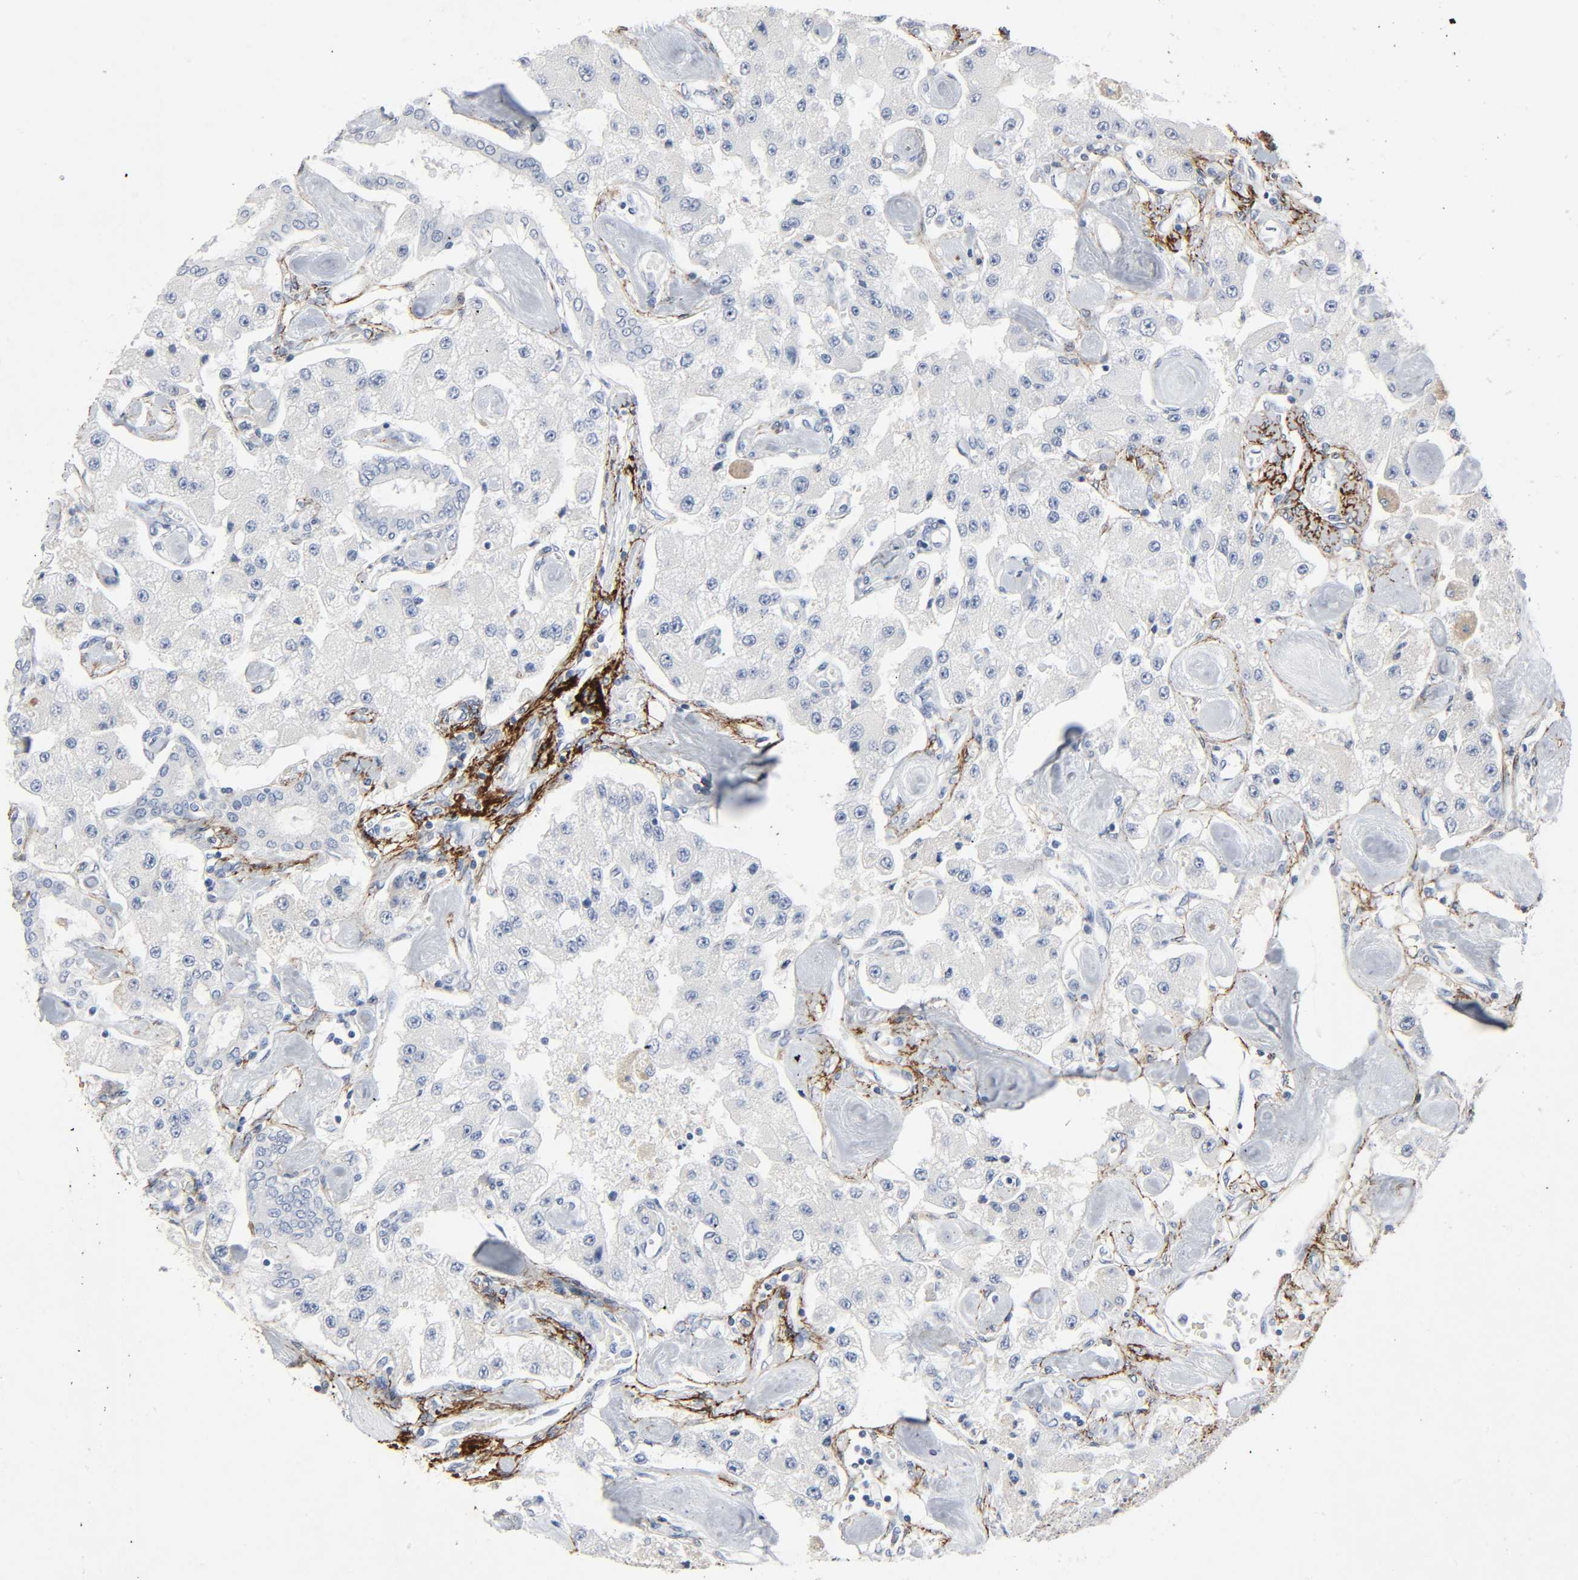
{"staining": {"intensity": "negative", "quantity": "none", "location": "none"}, "tissue": "carcinoid", "cell_type": "Tumor cells", "image_type": "cancer", "snomed": [{"axis": "morphology", "description": "Carcinoid, malignant, NOS"}, {"axis": "topography", "description": "Pancreas"}], "caption": "IHC photomicrograph of neoplastic tissue: carcinoid (malignant) stained with DAB shows no significant protein expression in tumor cells. Brightfield microscopy of immunohistochemistry stained with DAB (brown) and hematoxylin (blue), captured at high magnification.", "gene": "FBLN5", "patient": {"sex": "male", "age": 41}}